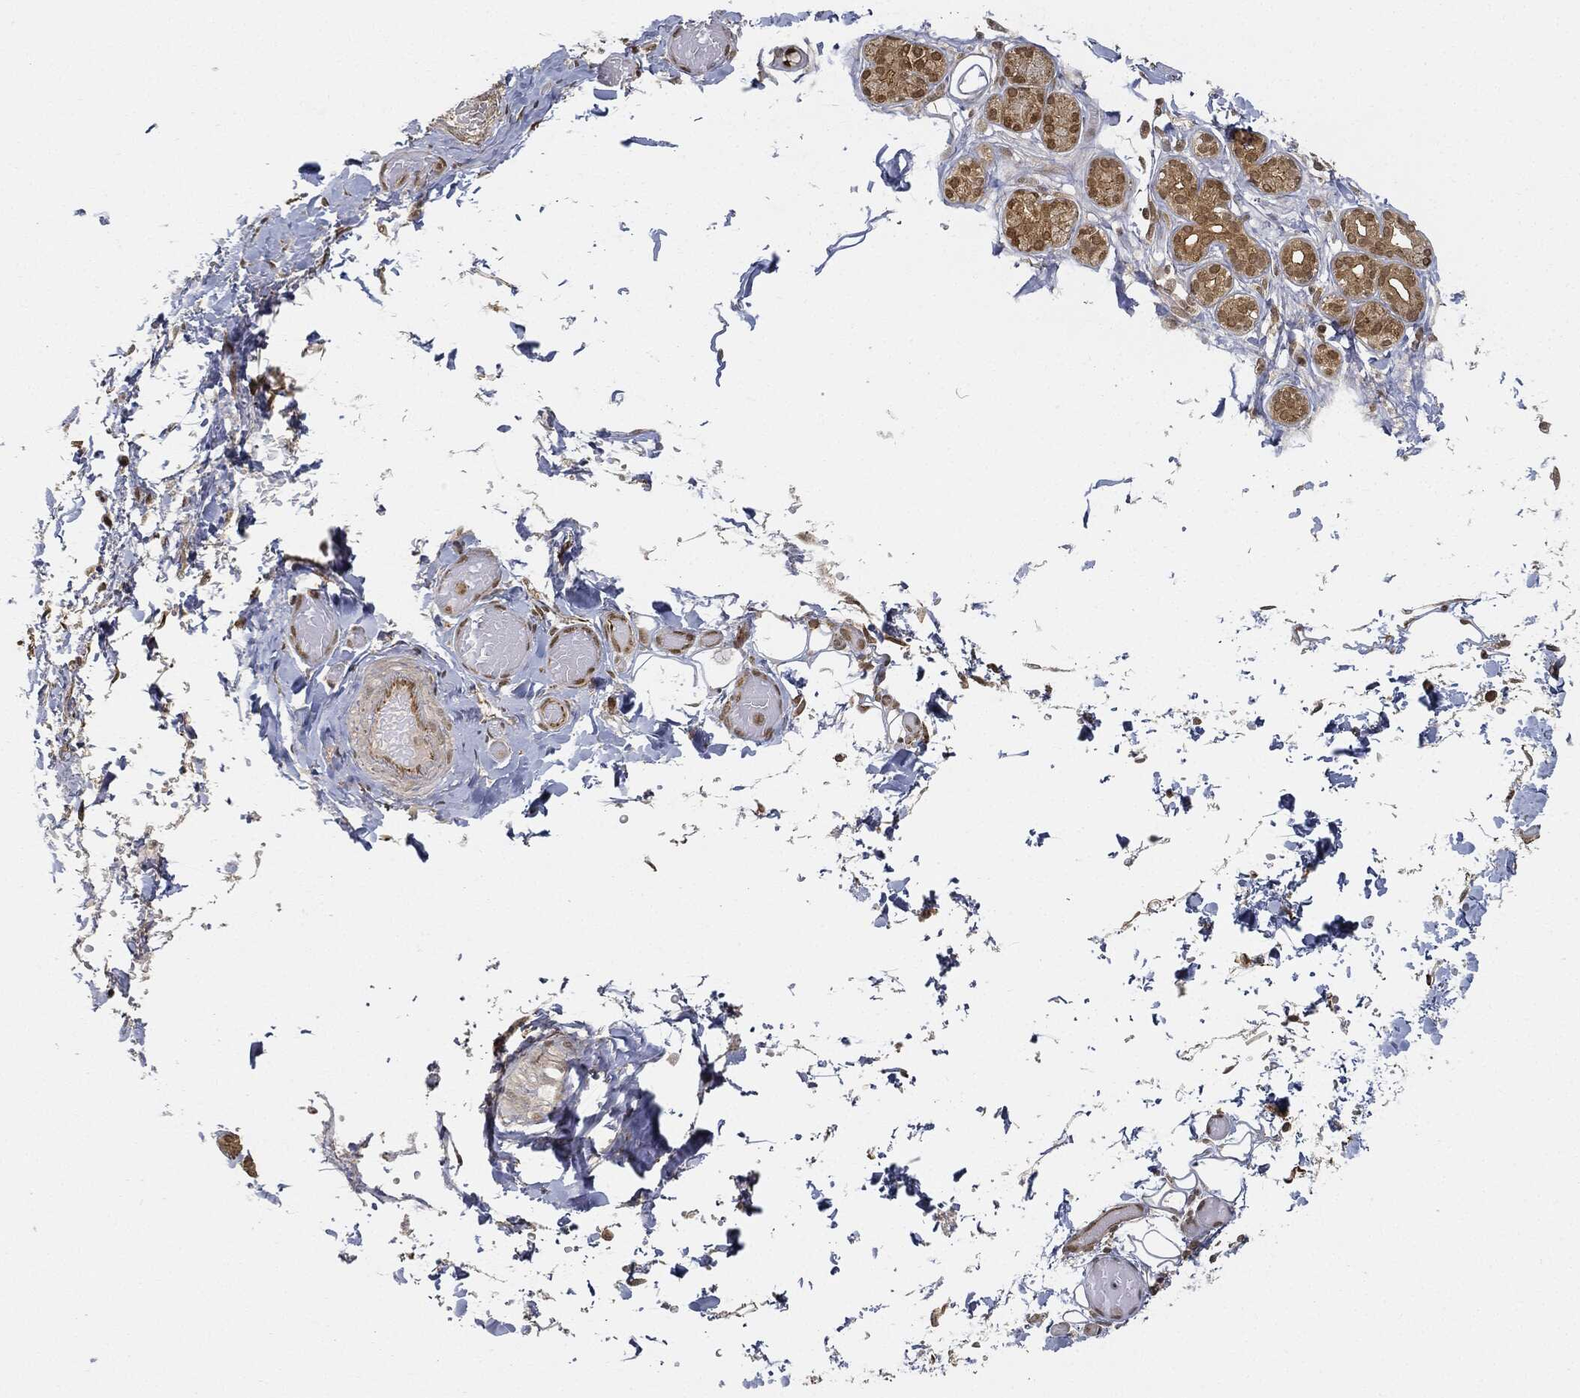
{"staining": {"intensity": "strong", "quantity": "25%-75%", "location": "nuclear"}, "tissue": "salivary gland", "cell_type": "Glandular cells", "image_type": "normal", "snomed": [{"axis": "morphology", "description": "Normal tissue, NOS"}, {"axis": "topography", "description": "Salivary gland"}, {"axis": "topography", "description": "Peripheral nerve tissue"}], "caption": "This image displays unremarkable salivary gland stained with immunohistochemistry to label a protein in brown. The nuclear of glandular cells show strong positivity for the protein. Nuclei are counter-stained blue.", "gene": "CIB1", "patient": {"sex": "male", "age": 71}}